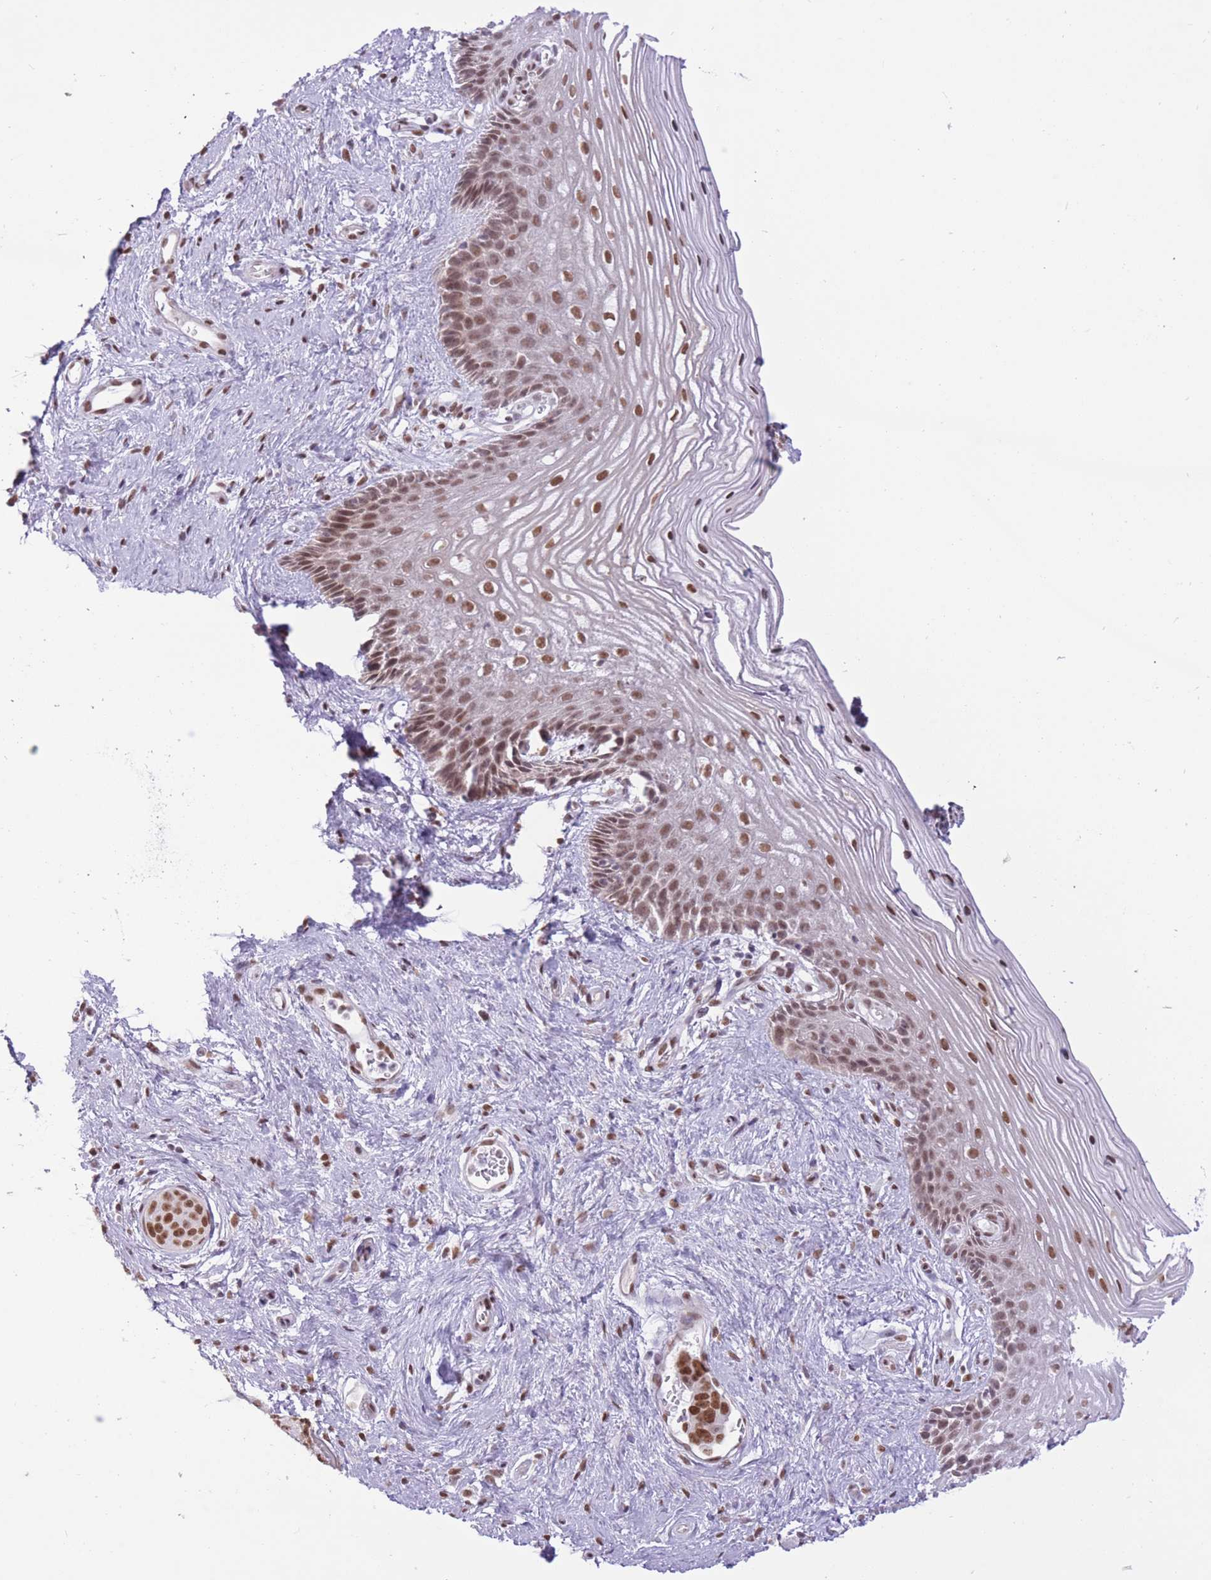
{"staining": {"intensity": "moderate", "quantity": ">75%", "location": "nuclear"}, "tissue": "vagina", "cell_type": "Squamous epithelial cells", "image_type": "normal", "snomed": [{"axis": "morphology", "description": "Normal tissue, NOS"}, {"axis": "topography", "description": "Vagina"}], "caption": "Immunohistochemistry (IHC) staining of normal vagina, which shows medium levels of moderate nuclear expression in approximately >75% of squamous epithelial cells indicating moderate nuclear protein expression. The staining was performed using DAB (3,3'-diaminobenzidine) (brown) for protein detection and nuclei were counterstained in hematoxylin (blue).", "gene": "ZBED5", "patient": {"sex": "female", "age": 47}}